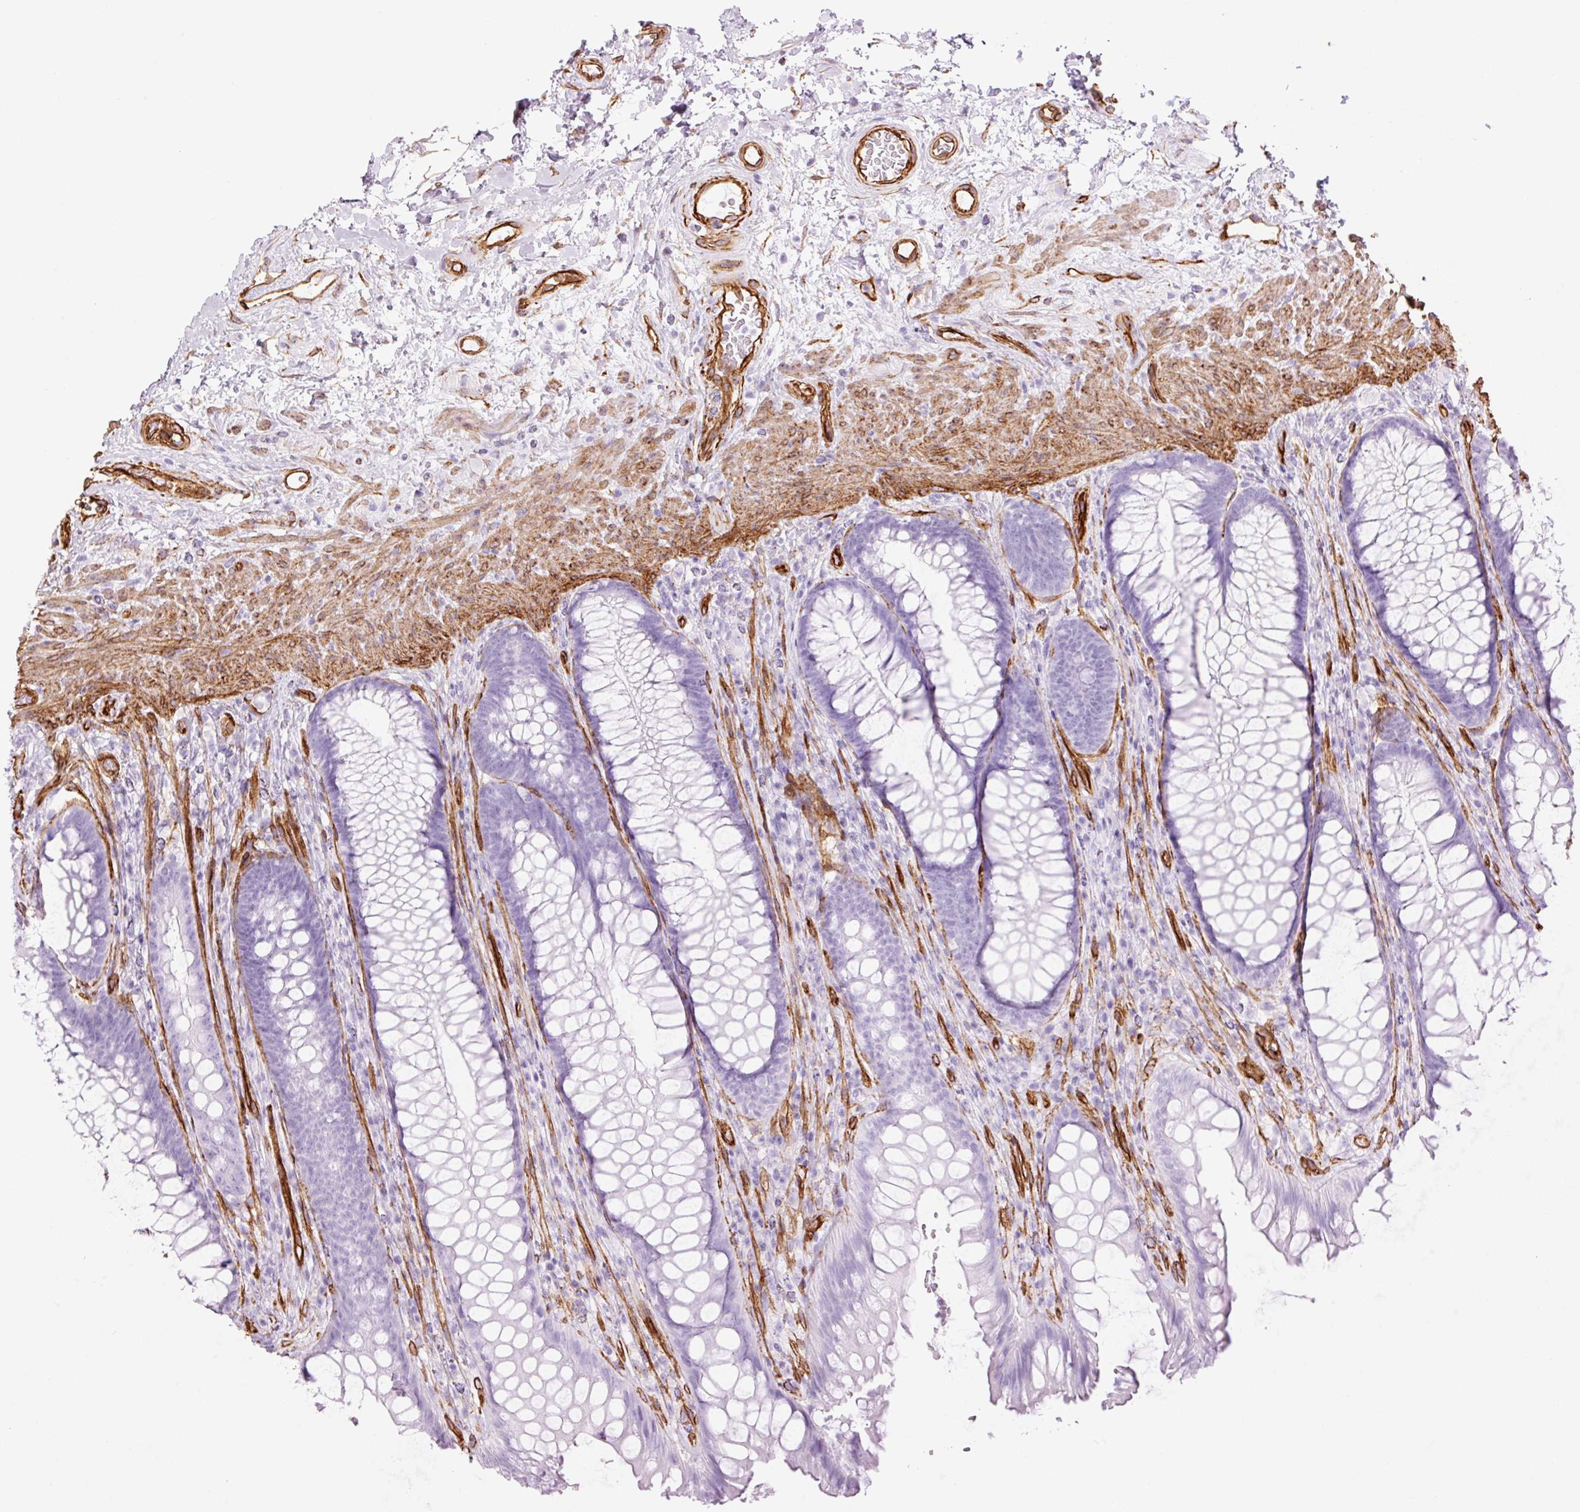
{"staining": {"intensity": "negative", "quantity": "none", "location": "none"}, "tissue": "rectum", "cell_type": "Glandular cells", "image_type": "normal", "snomed": [{"axis": "morphology", "description": "Normal tissue, NOS"}, {"axis": "topography", "description": "Rectum"}], "caption": "IHC image of normal rectum stained for a protein (brown), which displays no positivity in glandular cells.", "gene": "CAV1", "patient": {"sex": "male", "age": 53}}